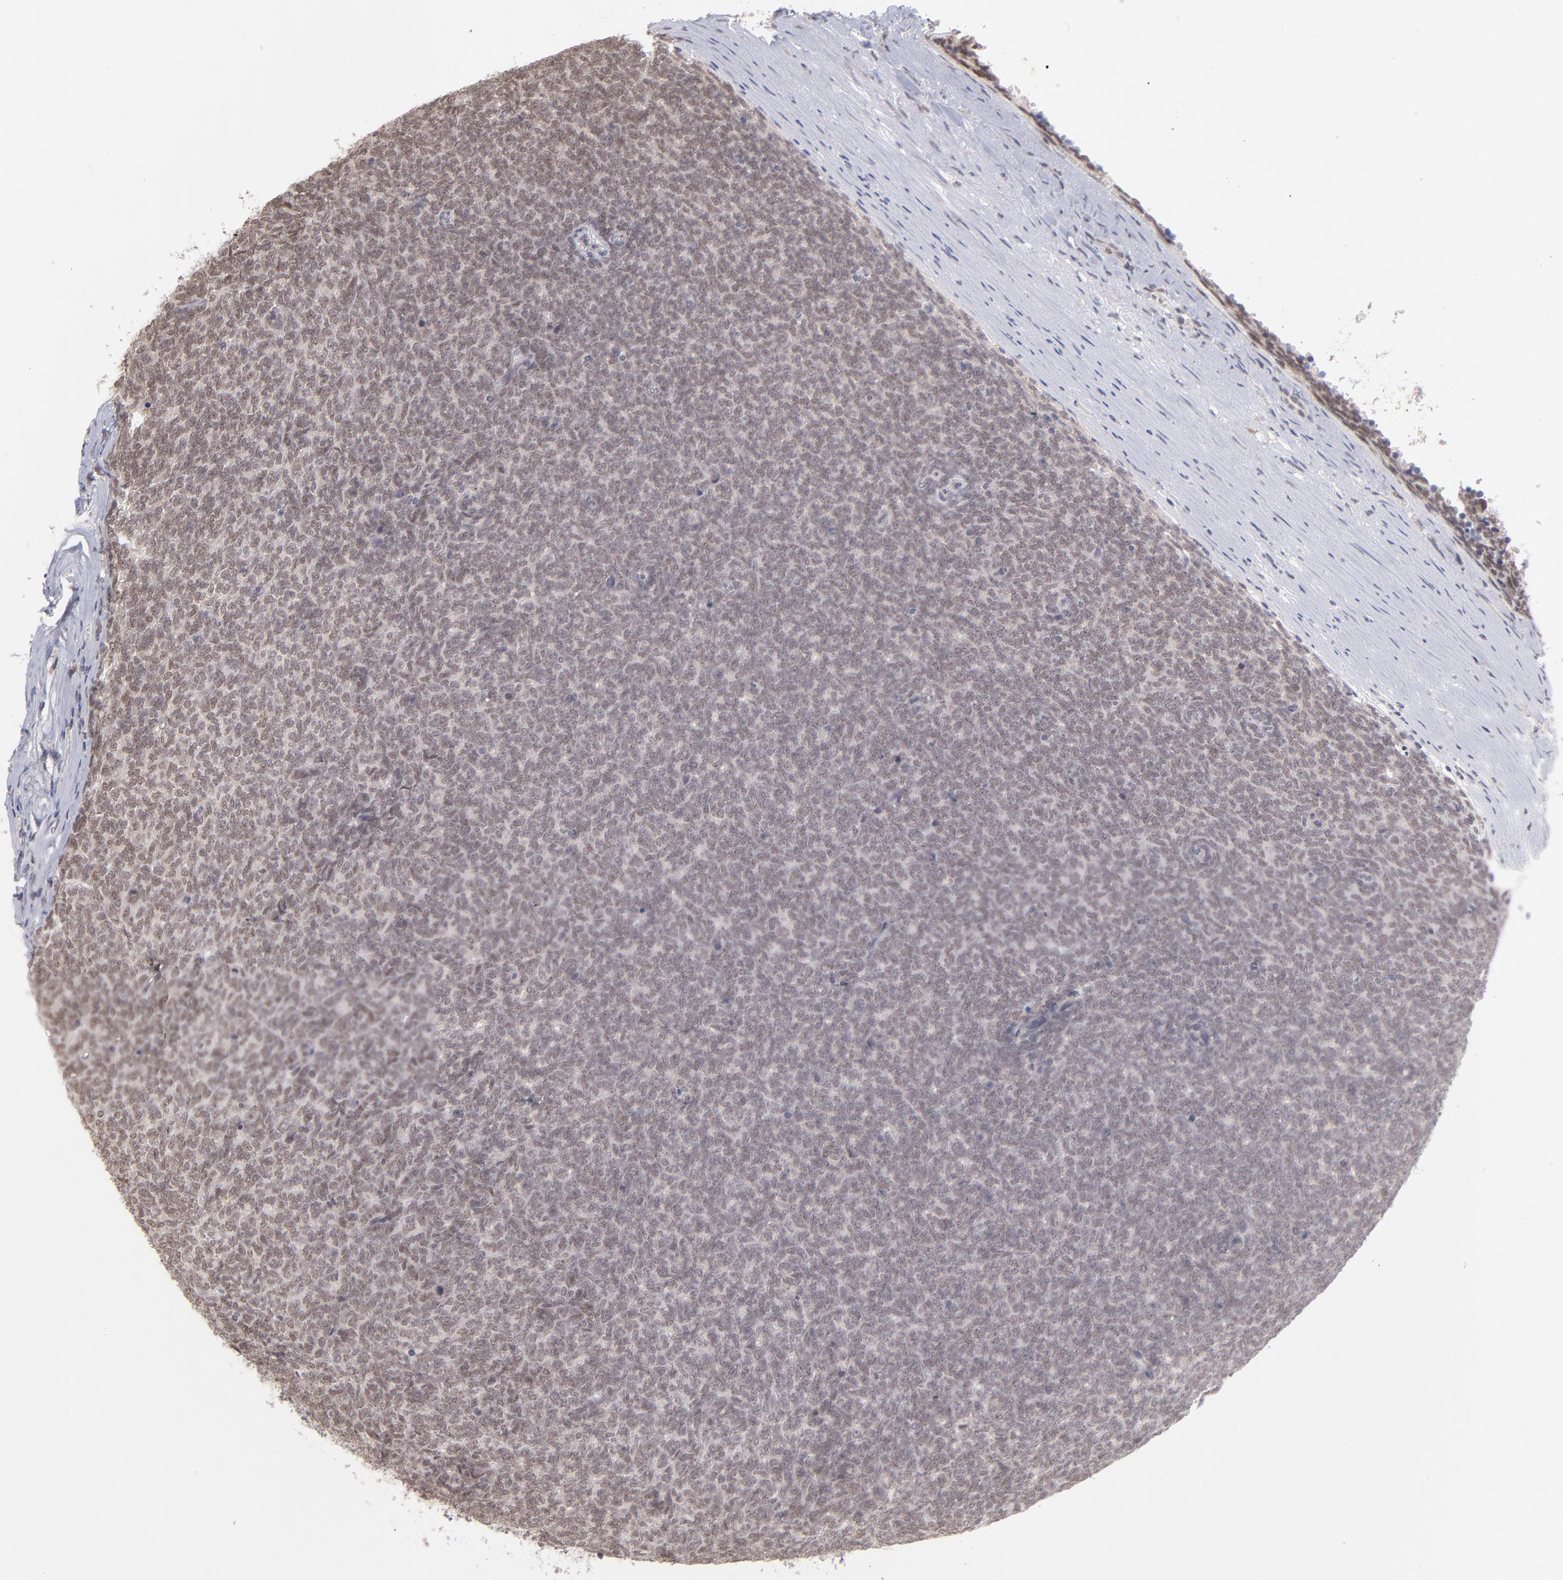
{"staining": {"intensity": "weak", "quantity": ">75%", "location": "nuclear"}, "tissue": "renal cancer", "cell_type": "Tumor cells", "image_type": "cancer", "snomed": [{"axis": "morphology", "description": "Neoplasm, malignant, NOS"}, {"axis": "topography", "description": "Kidney"}], "caption": "Tumor cells show low levels of weak nuclear expression in about >75% of cells in human renal cancer (malignant neoplasm).", "gene": "OAS1", "patient": {"sex": "male", "age": 28}}